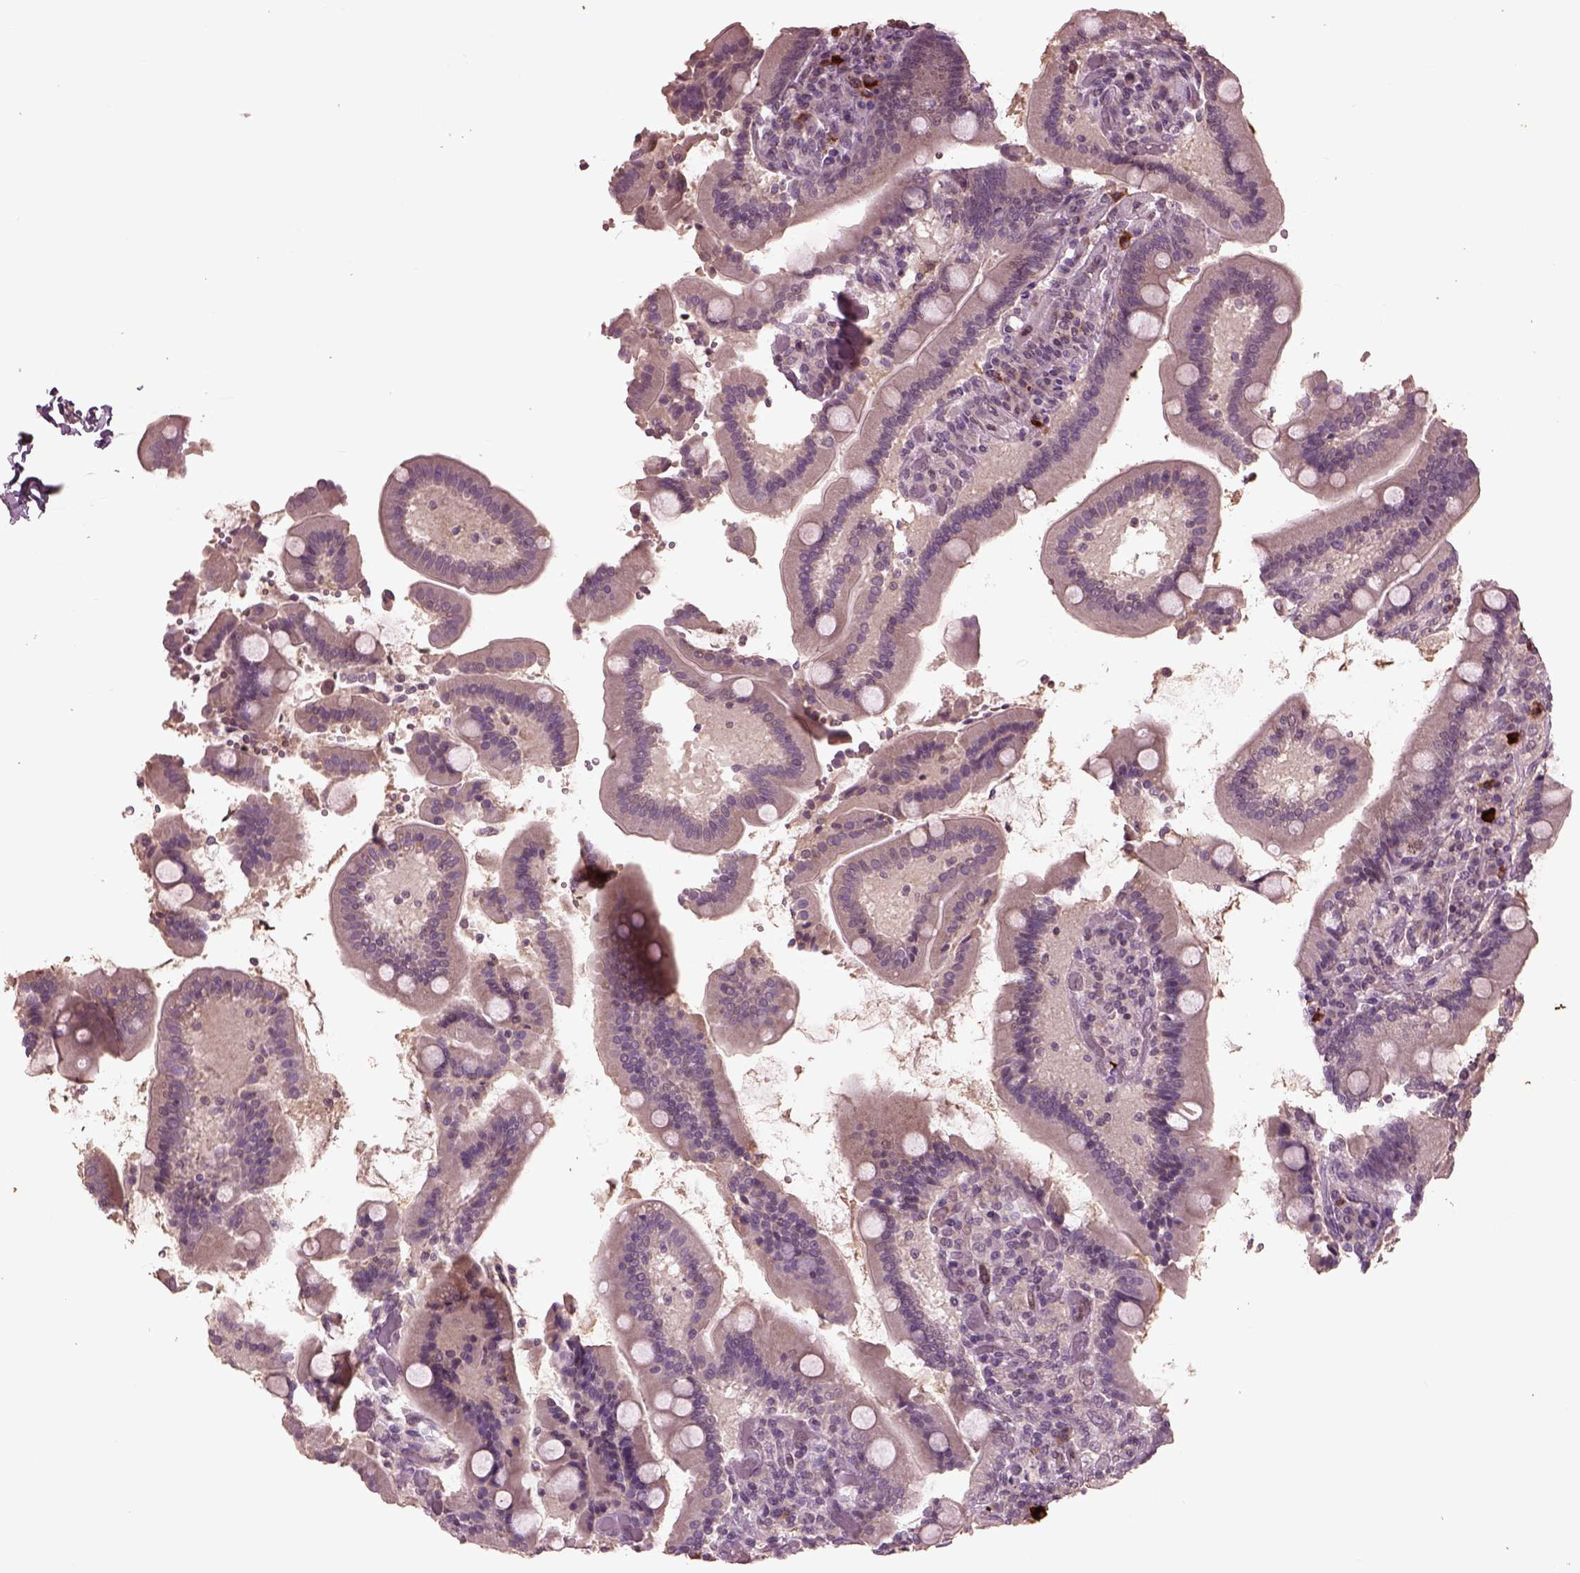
{"staining": {"intensity": "negative", "quantity": "none", "location": "none"}, "tissue": "duodenum", "cell_type": "Glandular cells", "image_type": "normal", "snomed": [{"axis": "morphology", "description": "Normal tissue, NOS"}, {"axis": "topography", "description": "Duodenum"}], "caption": "A high-resolution histopathology image shows IHC staining of unremarkable duodenum, which demonstrates no significant positivity in glandular cells. The staining was performed using DAB (3,3'-diaminobenzidine) to visualize the protein expression in brown, while the nuclei were stained in blue with hematoxylin (Magnification: 20x).", "gene": "PTX4", "patient": {"sex": "female", "age": 62}}